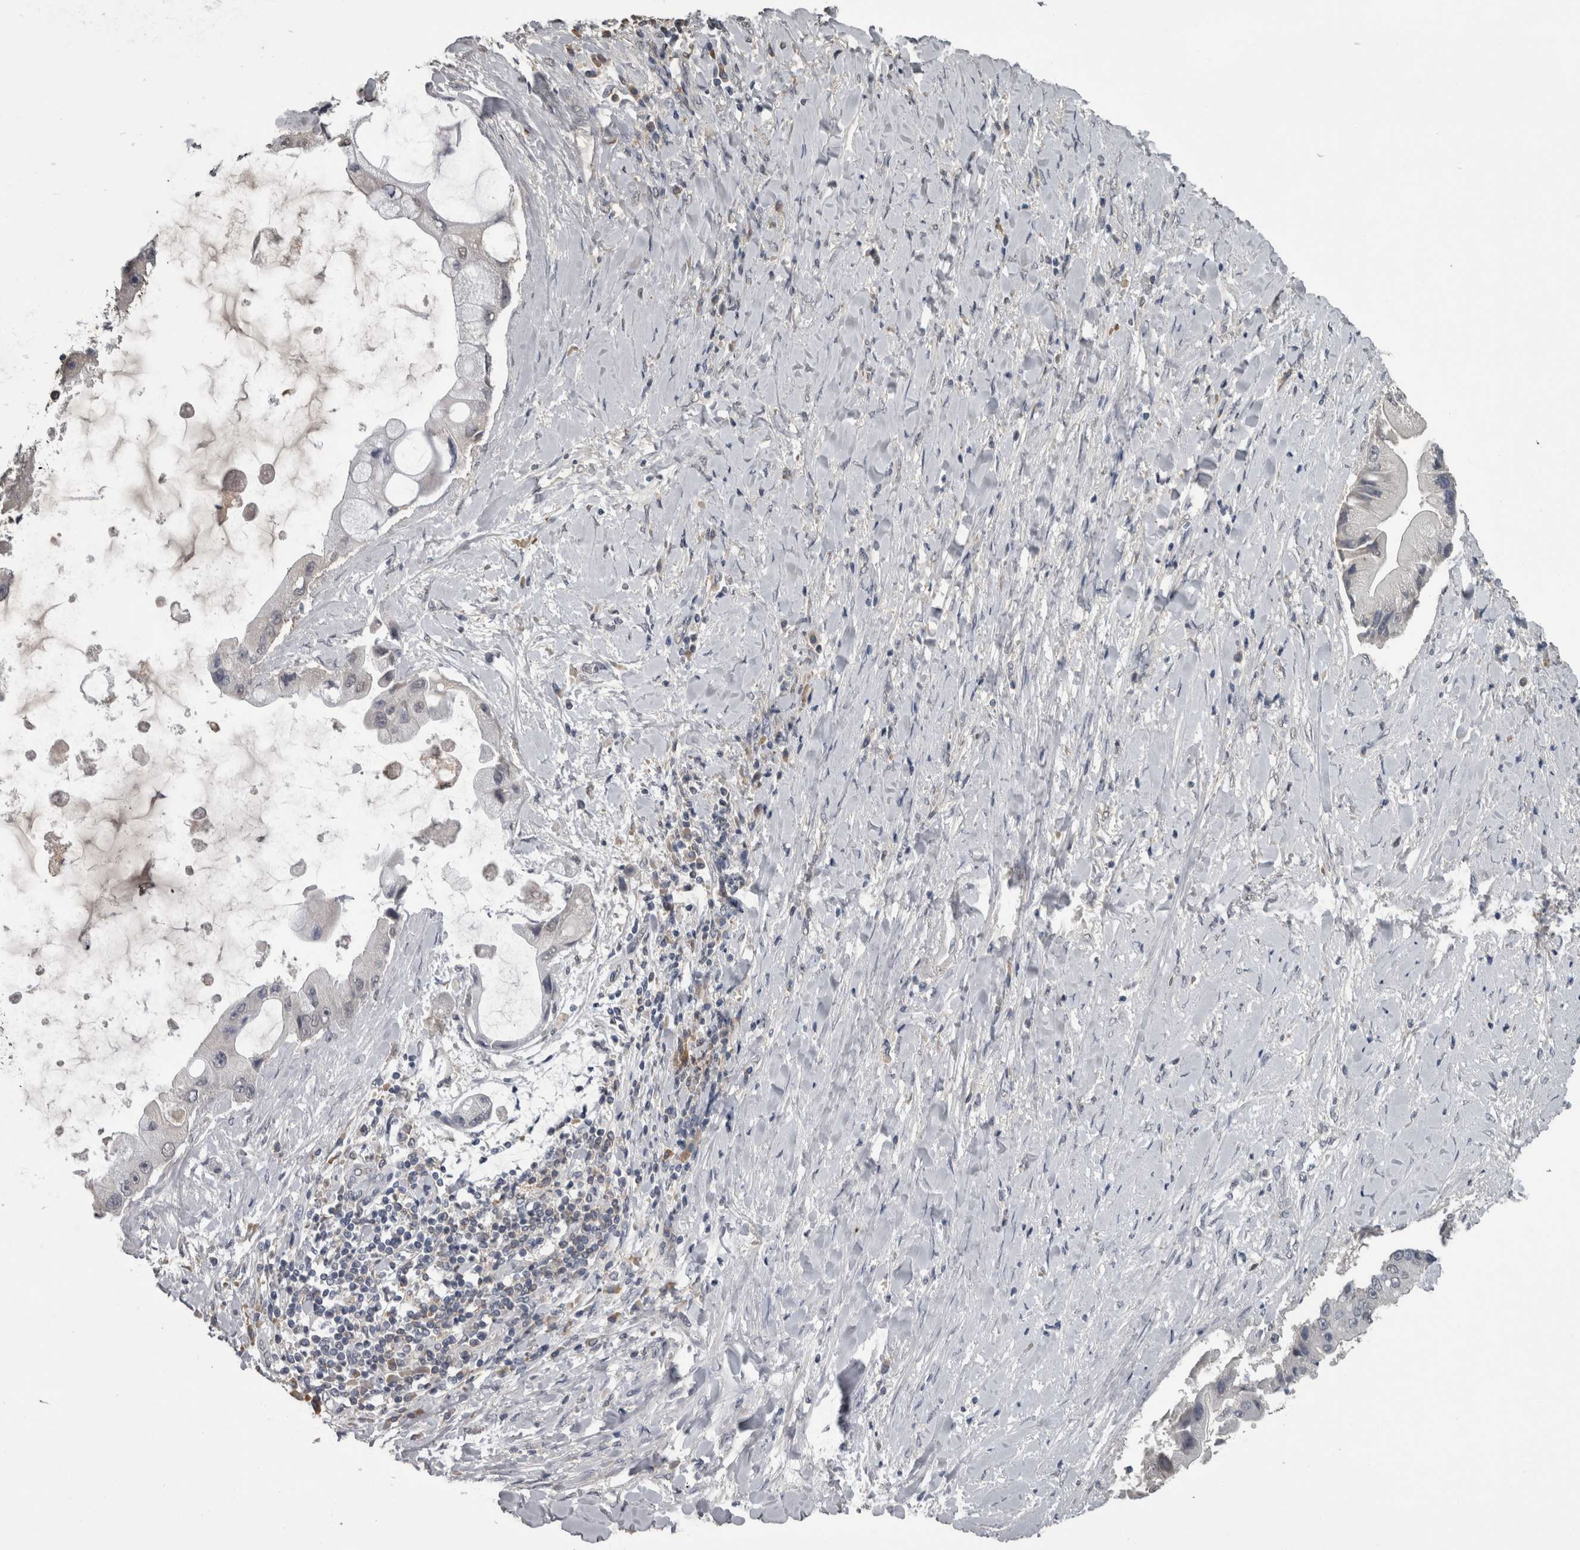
{"staining": {"intensity": "negative", "quantity": "none", "location": "none"}, "tissue": "liver cancer", "cell_type": "Tumor cells", "image_type": "cancer", "snomed": [{"axis": "morphology", "description": "Cholangiocarcinoma"}, {"axis": "topography", "description": "Liver"}], "caption": "Tumor cells show no significant protein expression in liver cholangiocarcinoma.", "gene": "PIK3AP1", "patient": {"sex": "male", "age": 50}}